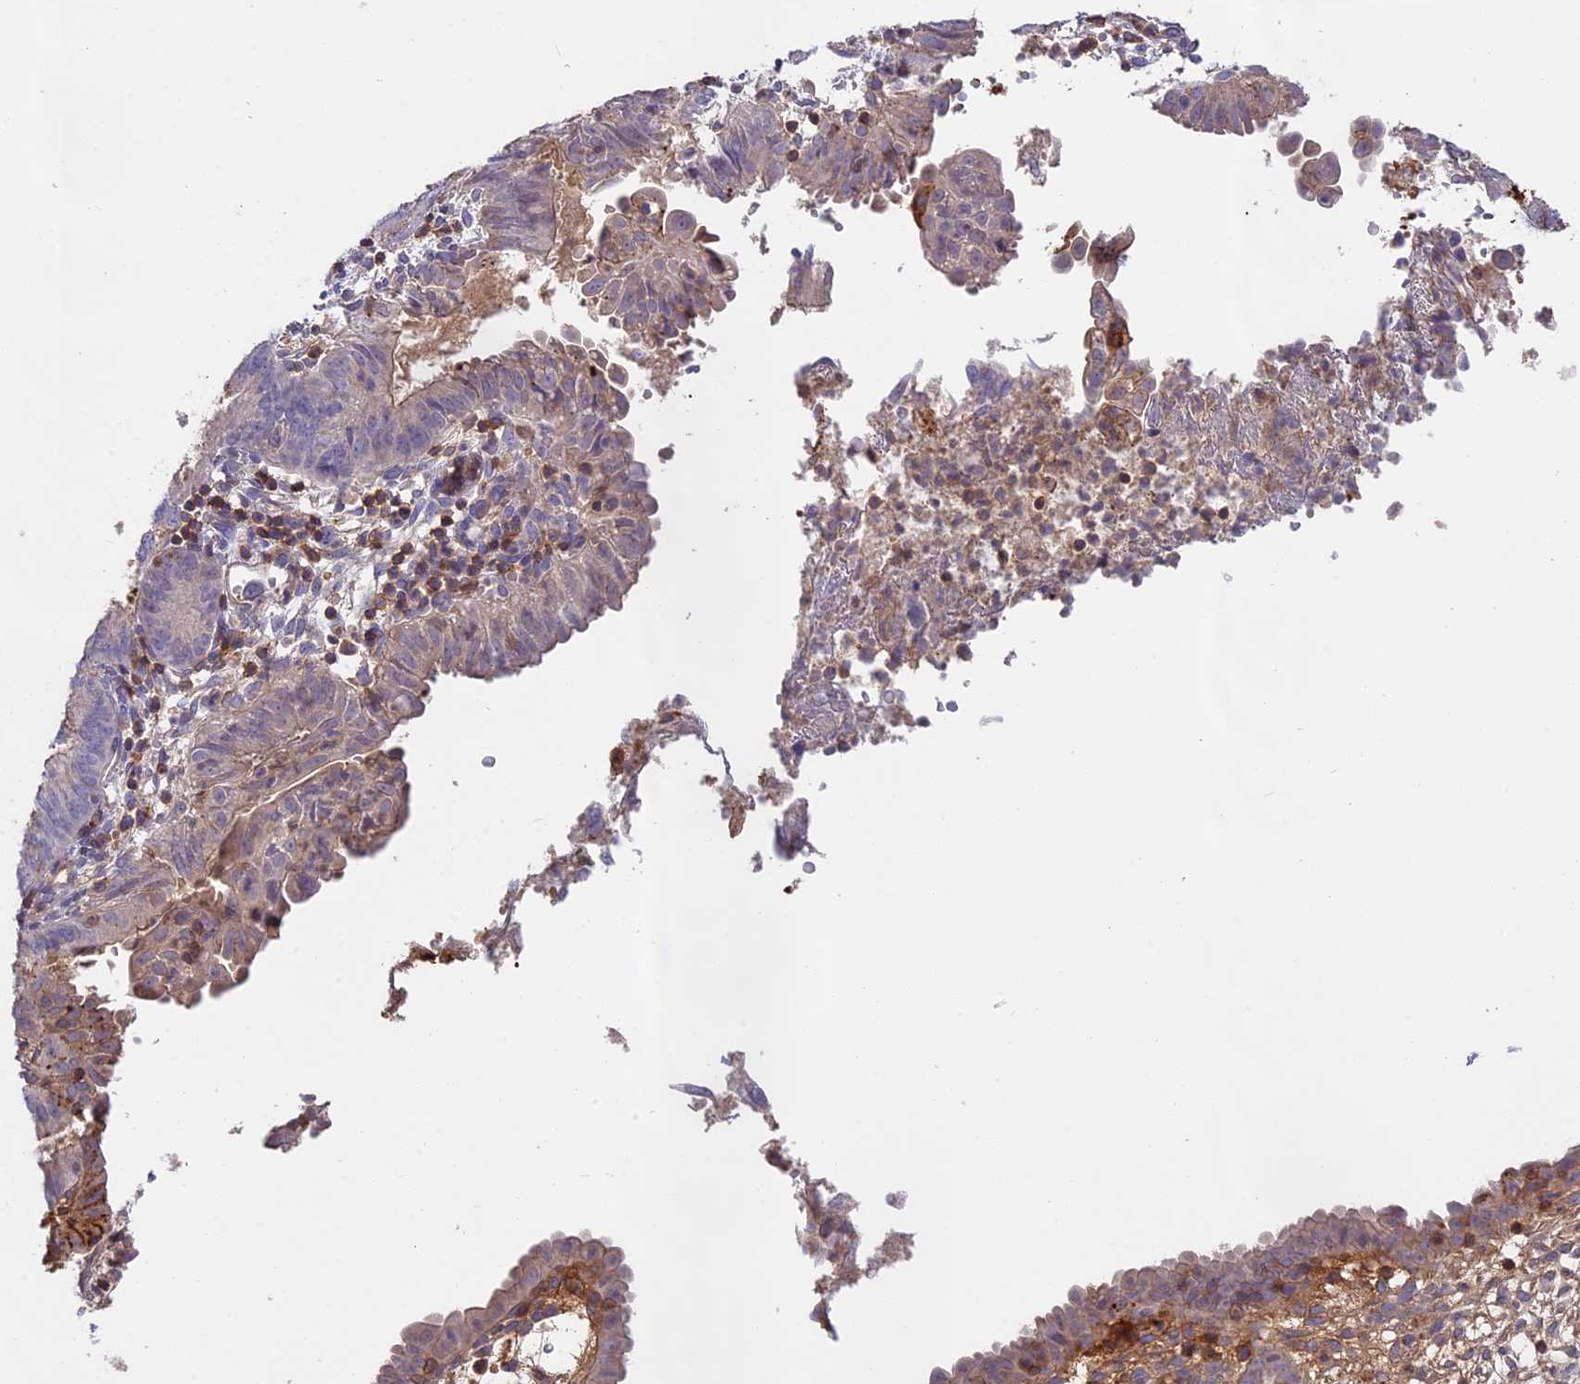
{"staining": {"intensity": "weak", "quantity": "<25%", "location": "cytoplasmic/membranous"}, "tissue": "endometrial cancer", "cell_type": "Tumor cells", "image_type": "cancer", "snomed": [{"axis": "morphology", "description": "Adenocarcinoma, NOS"}, {"axis": "topography", "description": "Endometrium"}], "caption": "Tumor cells show no significant protein staining in endometrial cancer.", "gene": "CFAP119", "patient": {"sex": "female", "age": 51}}